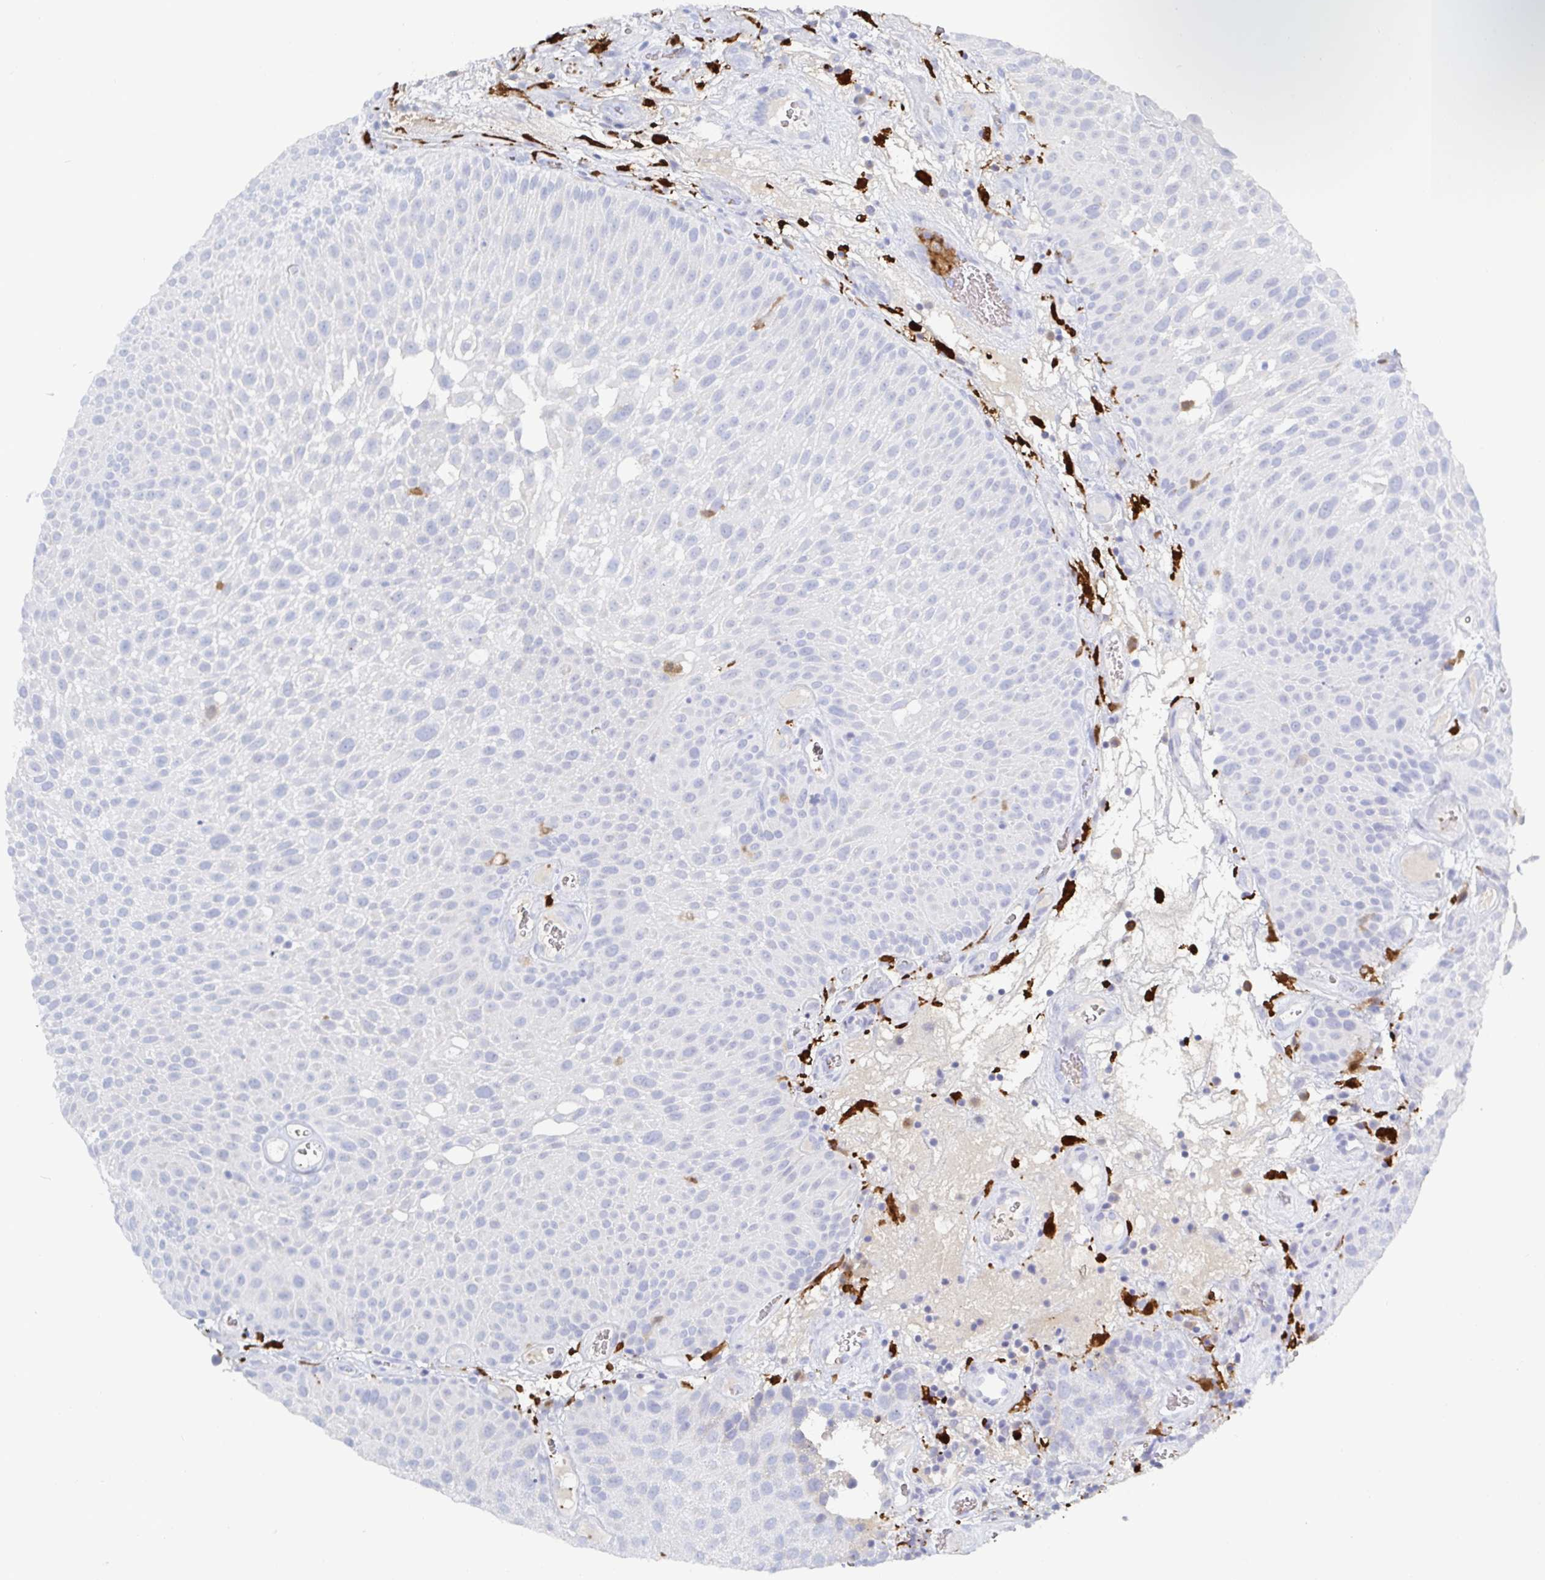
{"staining": {"intensity": "negative", "quantity": "none", "location": "none"}, "tissue": "urothelial cancer", "cell_type": "Tumor cells", "image_type": "cancer", "snomed": [{"axis": "morphology", "description": "Urothelial carcinoma, Low grade"}, {"axis": "topography", "description": "Urinary bladder"}], "caption": "Immunohistochemistry photomicrograph of neoplastic tissue: urothelial carcinoma (low-grade) stained with DAB (3,3'-diaminobenzidine) displays no significant protein staining in tumor cells.", "gene": "OR2A4", "patient": {"sex": "male", "age": 72}}